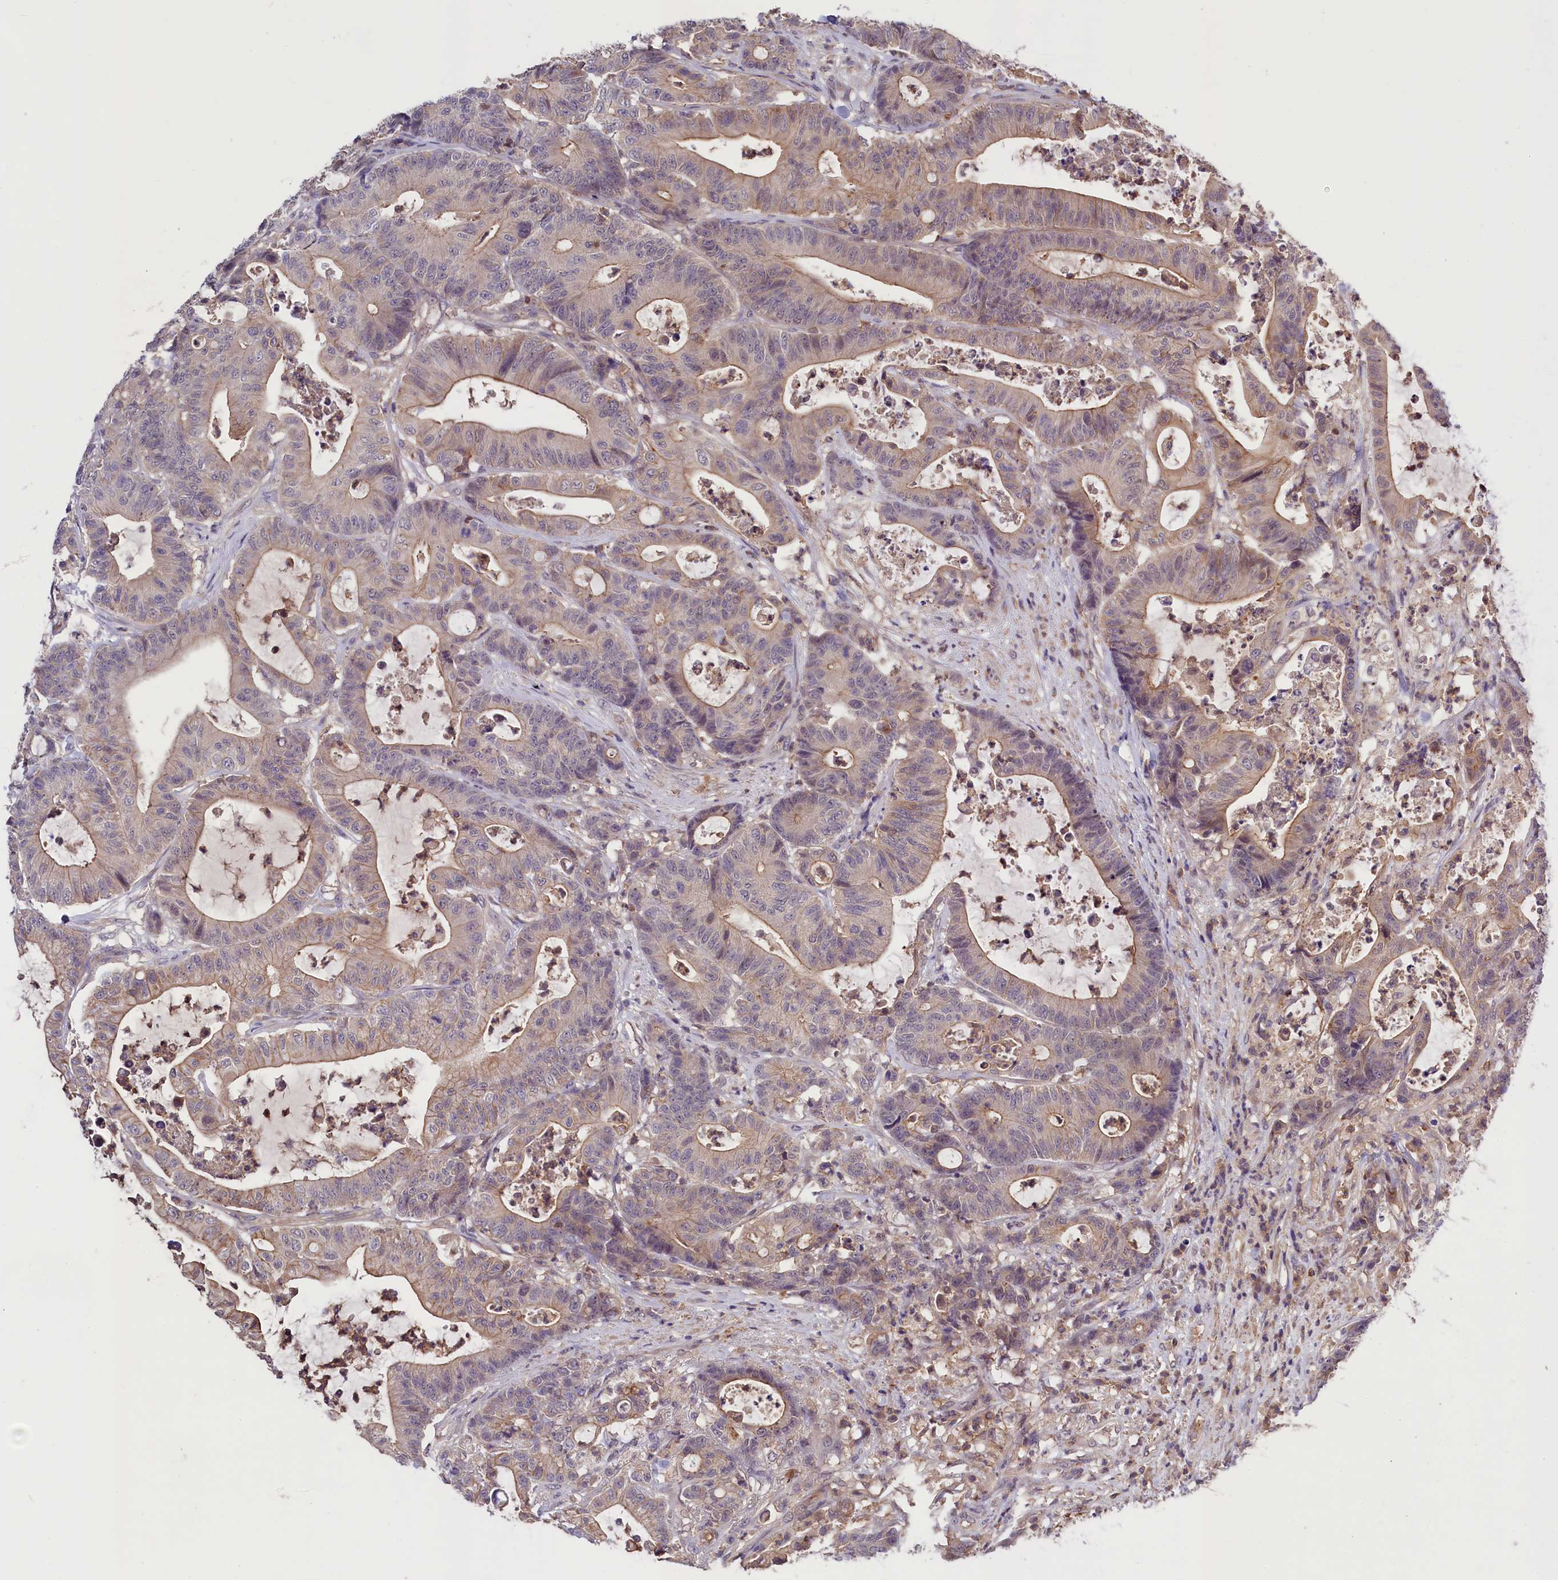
{"staining": {"intensity": "weak", "quantity": "25%-75%", "location": "cytoplasmic/membranous"}, "tissue": "colorectal cancer", "cell_type": "Tumor cells", "image_type": "cancer", "snomed": [{"axis": "morphology", "description": "Adenocarcinoma, NOS"}, {"axis": "topography", "description": "Colon"}], "caption": "Protein staining demonstrates weak cytoplasmic/membranous positivity in about 25%-75% of tumor cells in colorectal adenocarcinoma.", "gene": "SKIDA1", "patient": {"sex": "female", "age": 84}}